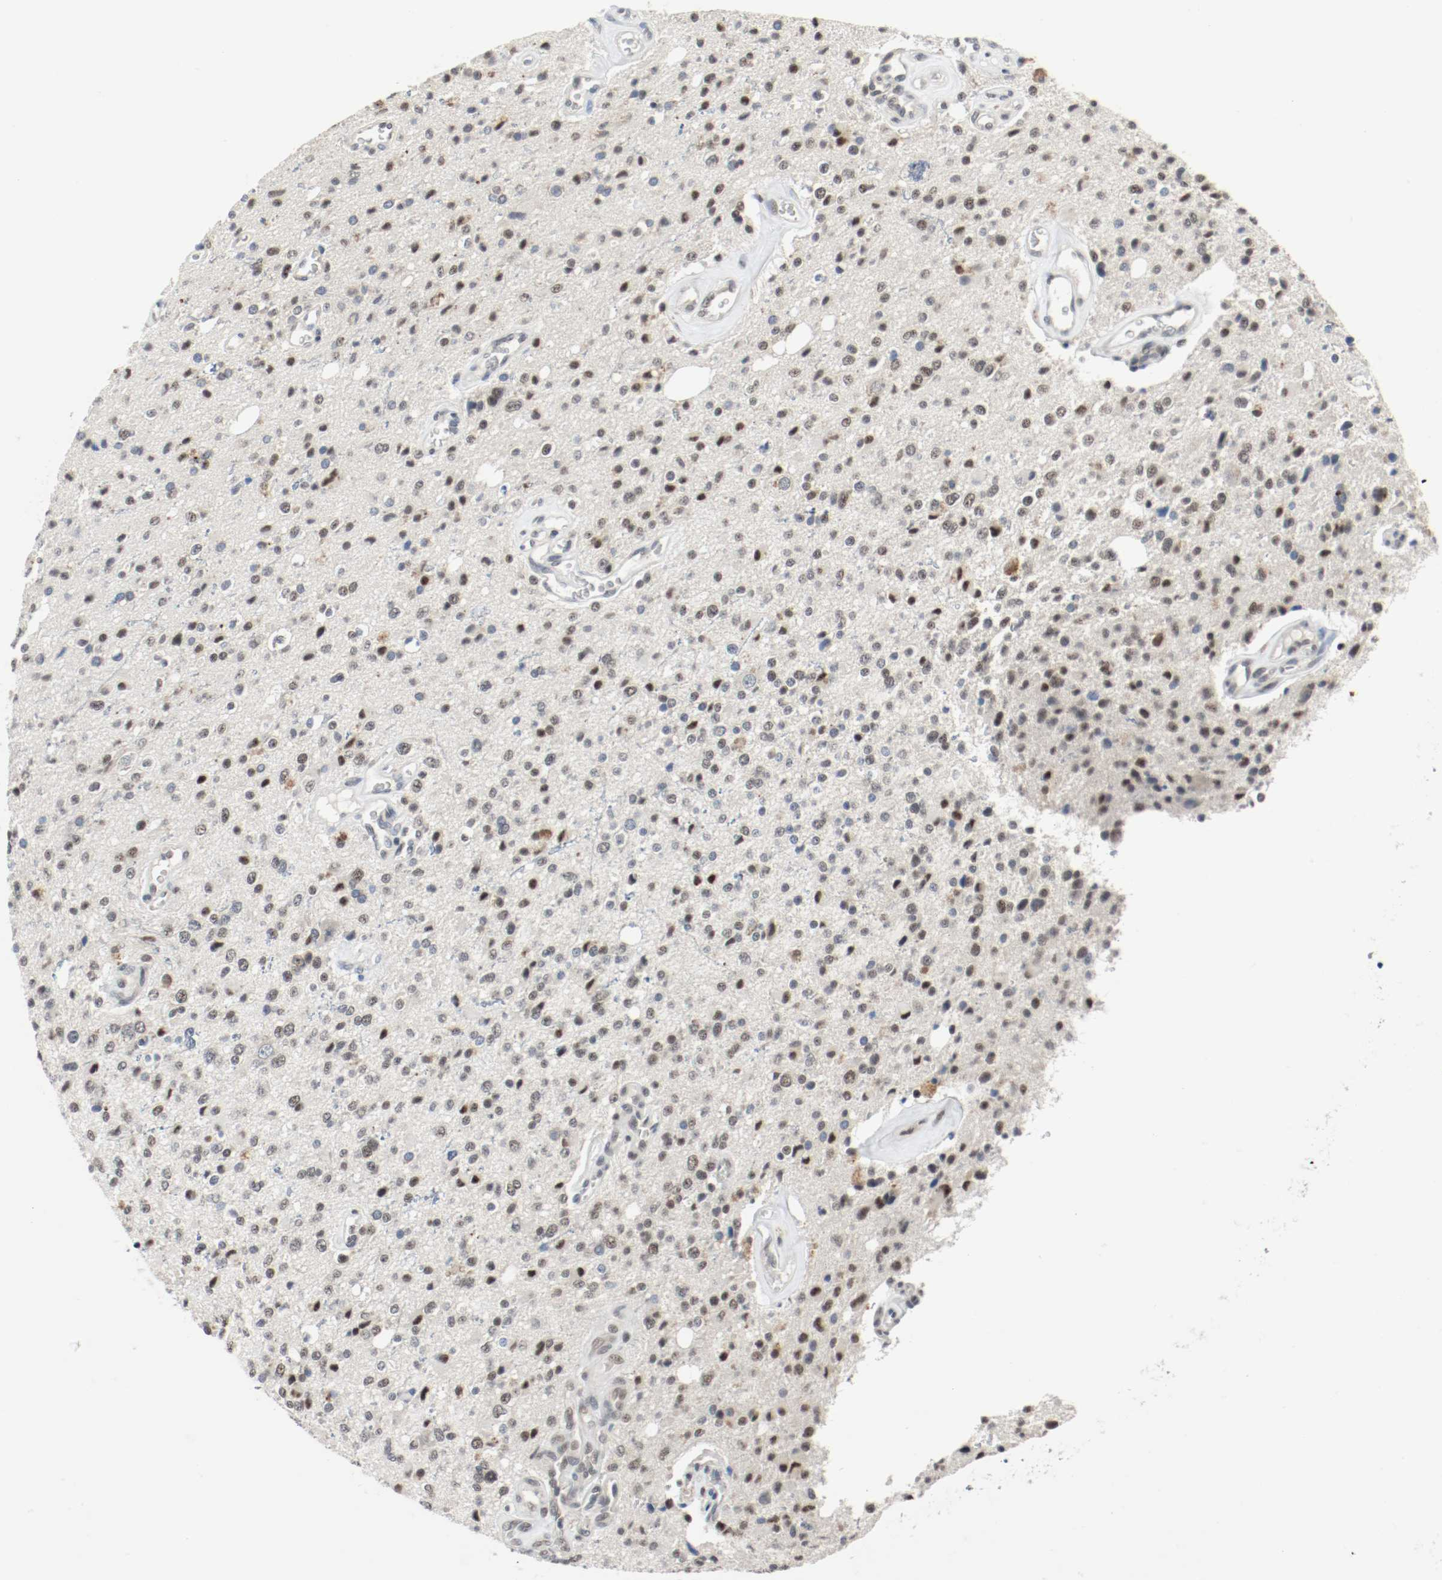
{"staining": {"intensity": "moderate", "quantity": "<25%", "location": "nuclear"}, "tissue": "glioma", "cell_type": "Tumor cells", "image_type": "cancer", "snomed": [{"axis": "morphology", "description": "Glioma, malignant, High grade"}, {"axis": "topography", "description": "Brain"}], "caption": "About <25% of tumor cells in malignant glioma (high-grade) reveal moderate nuclear protein expression as visualized by brown immunohistochemical staining.", "gene": "ASH1L", "patient": {"sex": "male", "age": 47}}